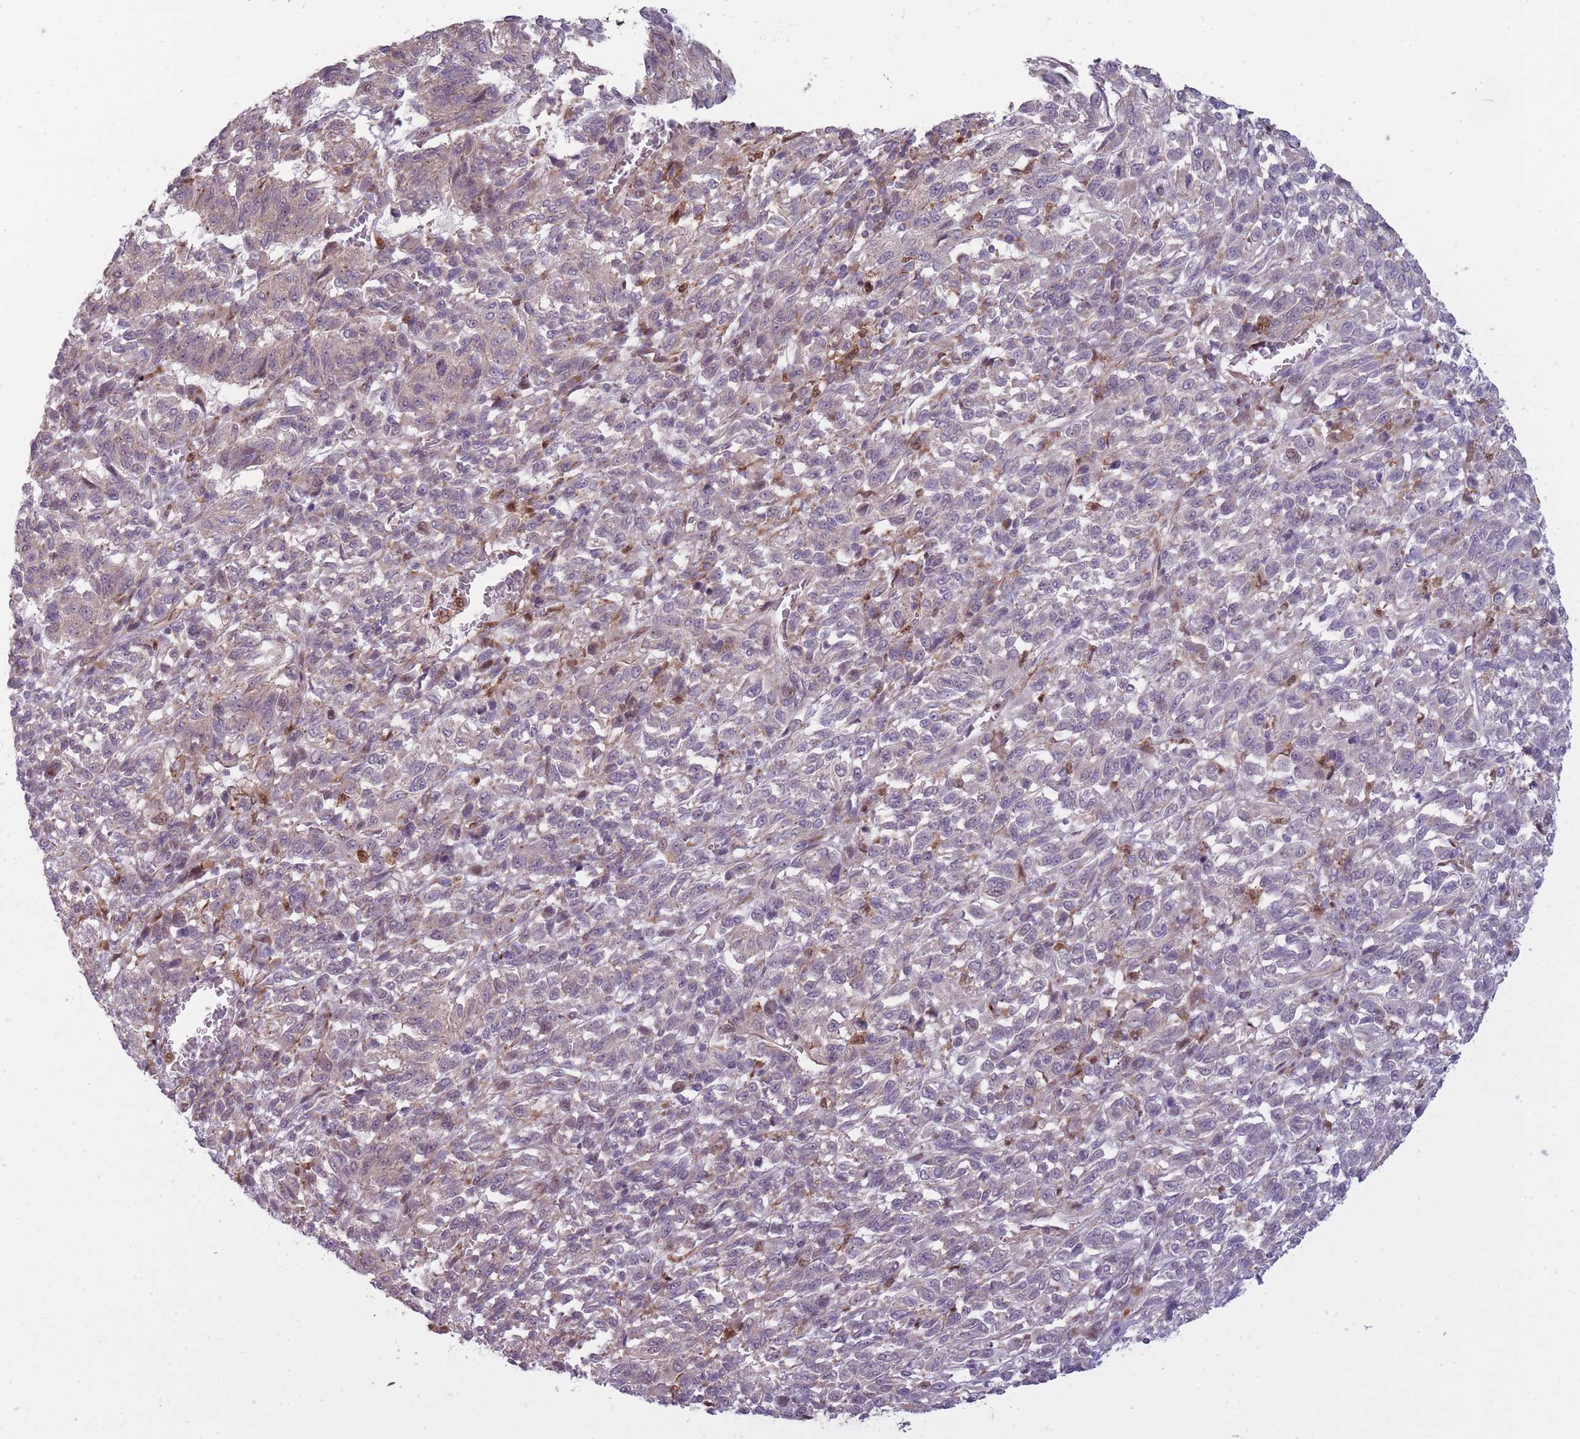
{"staining": {"intensity": "negative", "quantity": "none", "location": "none"}, "tissue": "melanoma", "cell_type": "Tumor cells", "image_type": "cancer", "snomed": [{"axis": "morphology", "description": "Malignant melanoma, Metastatic site"}, {"axis": "topography", "description": "Lung"}], "caption": "Protein analysis of malignant melanoma (metastatic site) shows no significant expression in tumor cells.", "gene": "LGALS9", "patient": {"sex": "male", "age": 64}}